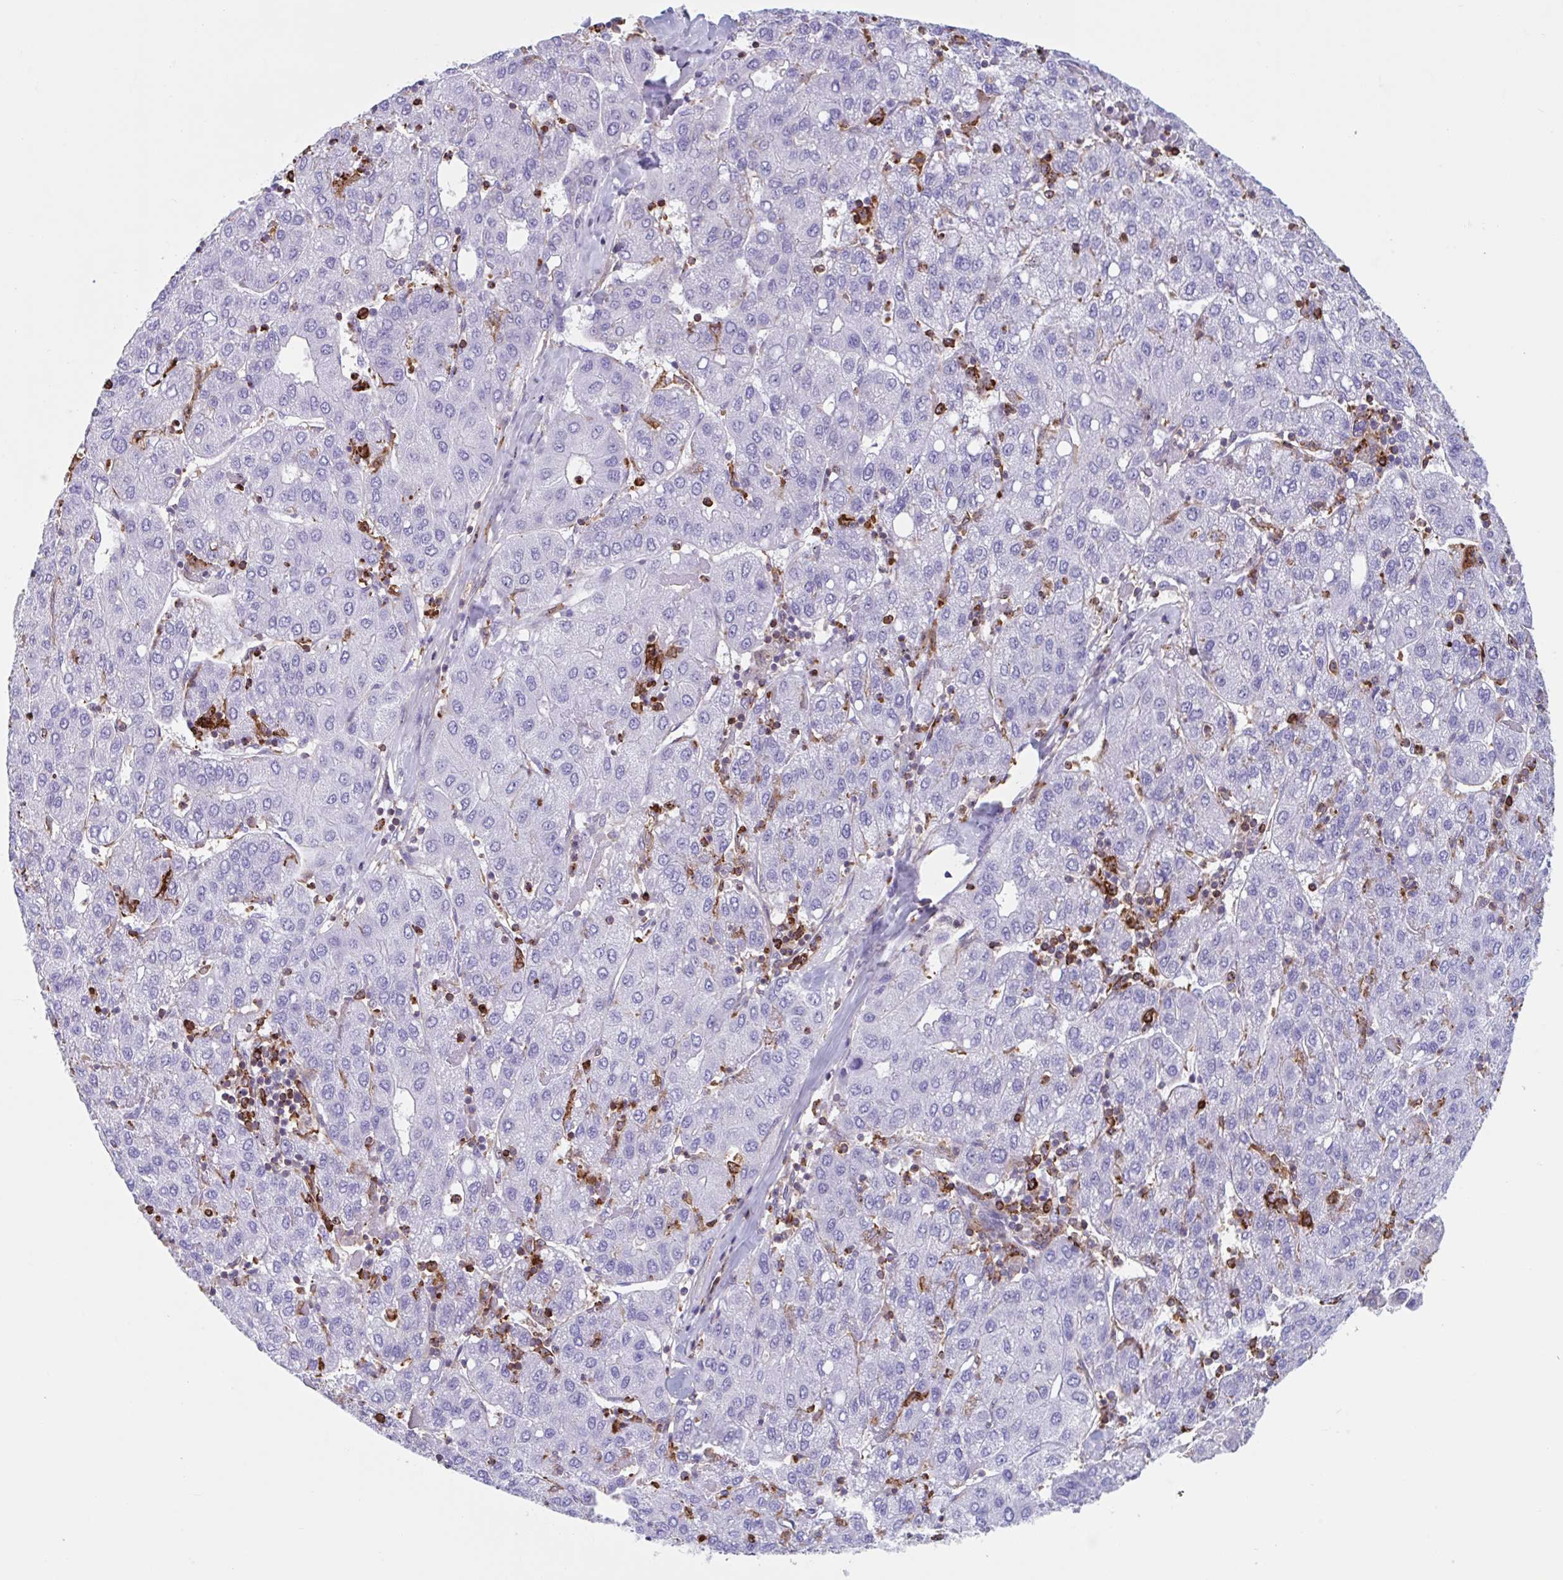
{"staining": {"intensity": "negative", "quantity": "none", "location": "none"}, "tissue": "liver cancer", "cell_type": "Tumor cells", "image_type": "cancer", "snomed": [{"axis": "morphology", "description": "Carcinoma, Hepatocellular, NOS"}, {"axis": "topography", "description": "Liver"}], "caption": "This image is of hepatocellular carcinoma (liver) stained with immunohistochemistry (IHC) to label a protein in brown with the nuclei are counter-stained blue. There is no expression in tumor cells. (Brightfield microscopy of DAB (3,3'-diaminobenzidine) immunohistochemistry at high magnification).", "gene": "EFHD1", "patient": {"sex": "male", "age": 65}}